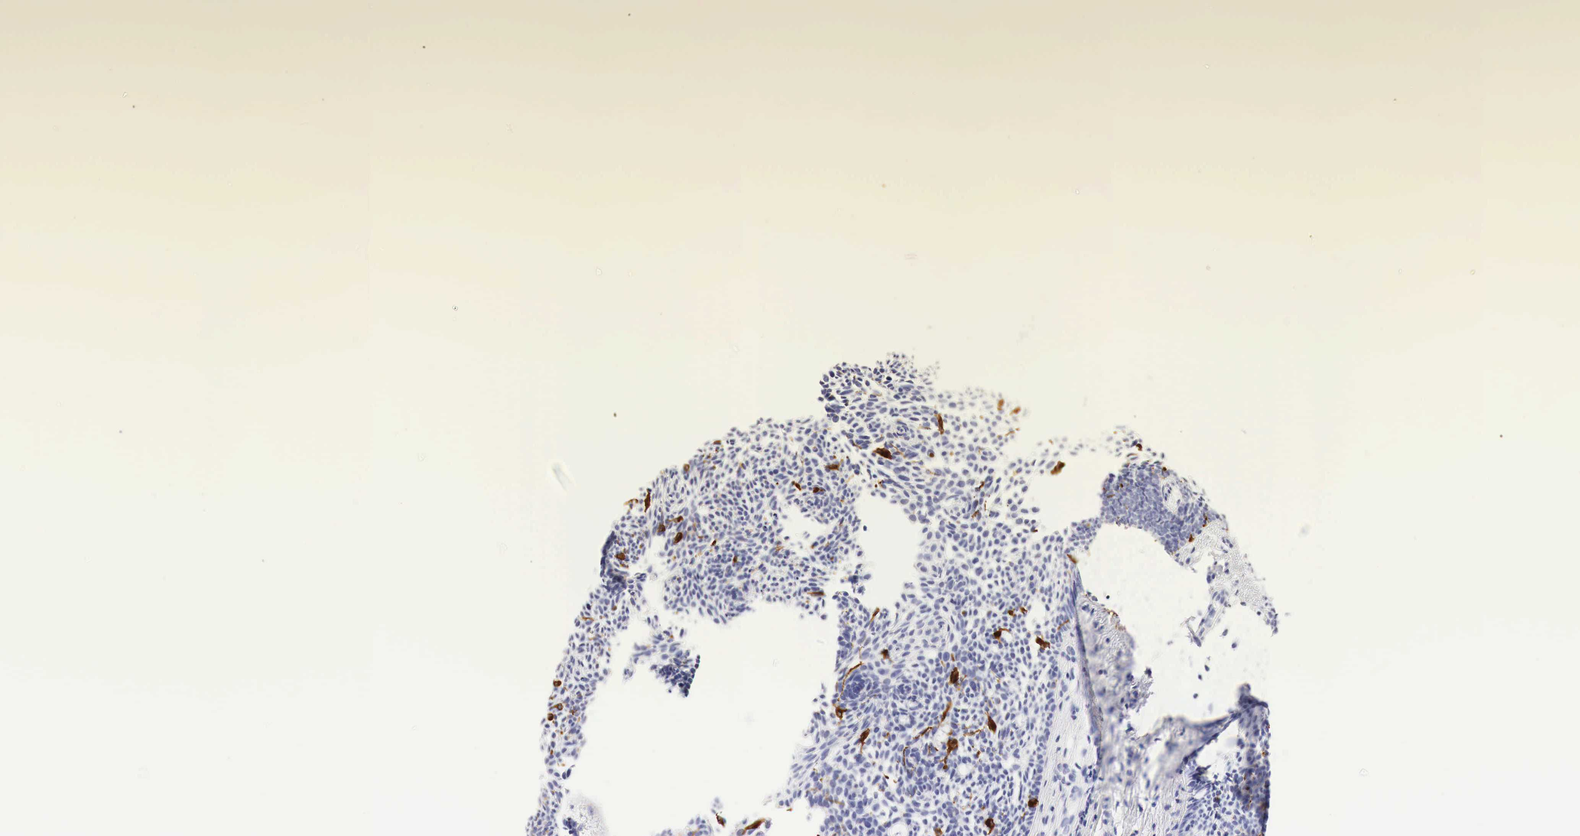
{"staining": {"intensity": "negative", "quantity": "none", "location": "none"}, "tissue": "skin cancer", "cell_type": "Tumor cells", "image_type": "cancer", "snomed": [{"axis": "morphology", "description": "Basal cell carcinoma"}, {"axis": "topography", "description": "Skin"}], "caption": "Skin cancer was stained to show a protein in brown. There is no significant positivity in tumor cells.", "gene": "TYR", "patient": {"sex": "male", "age": 58}}